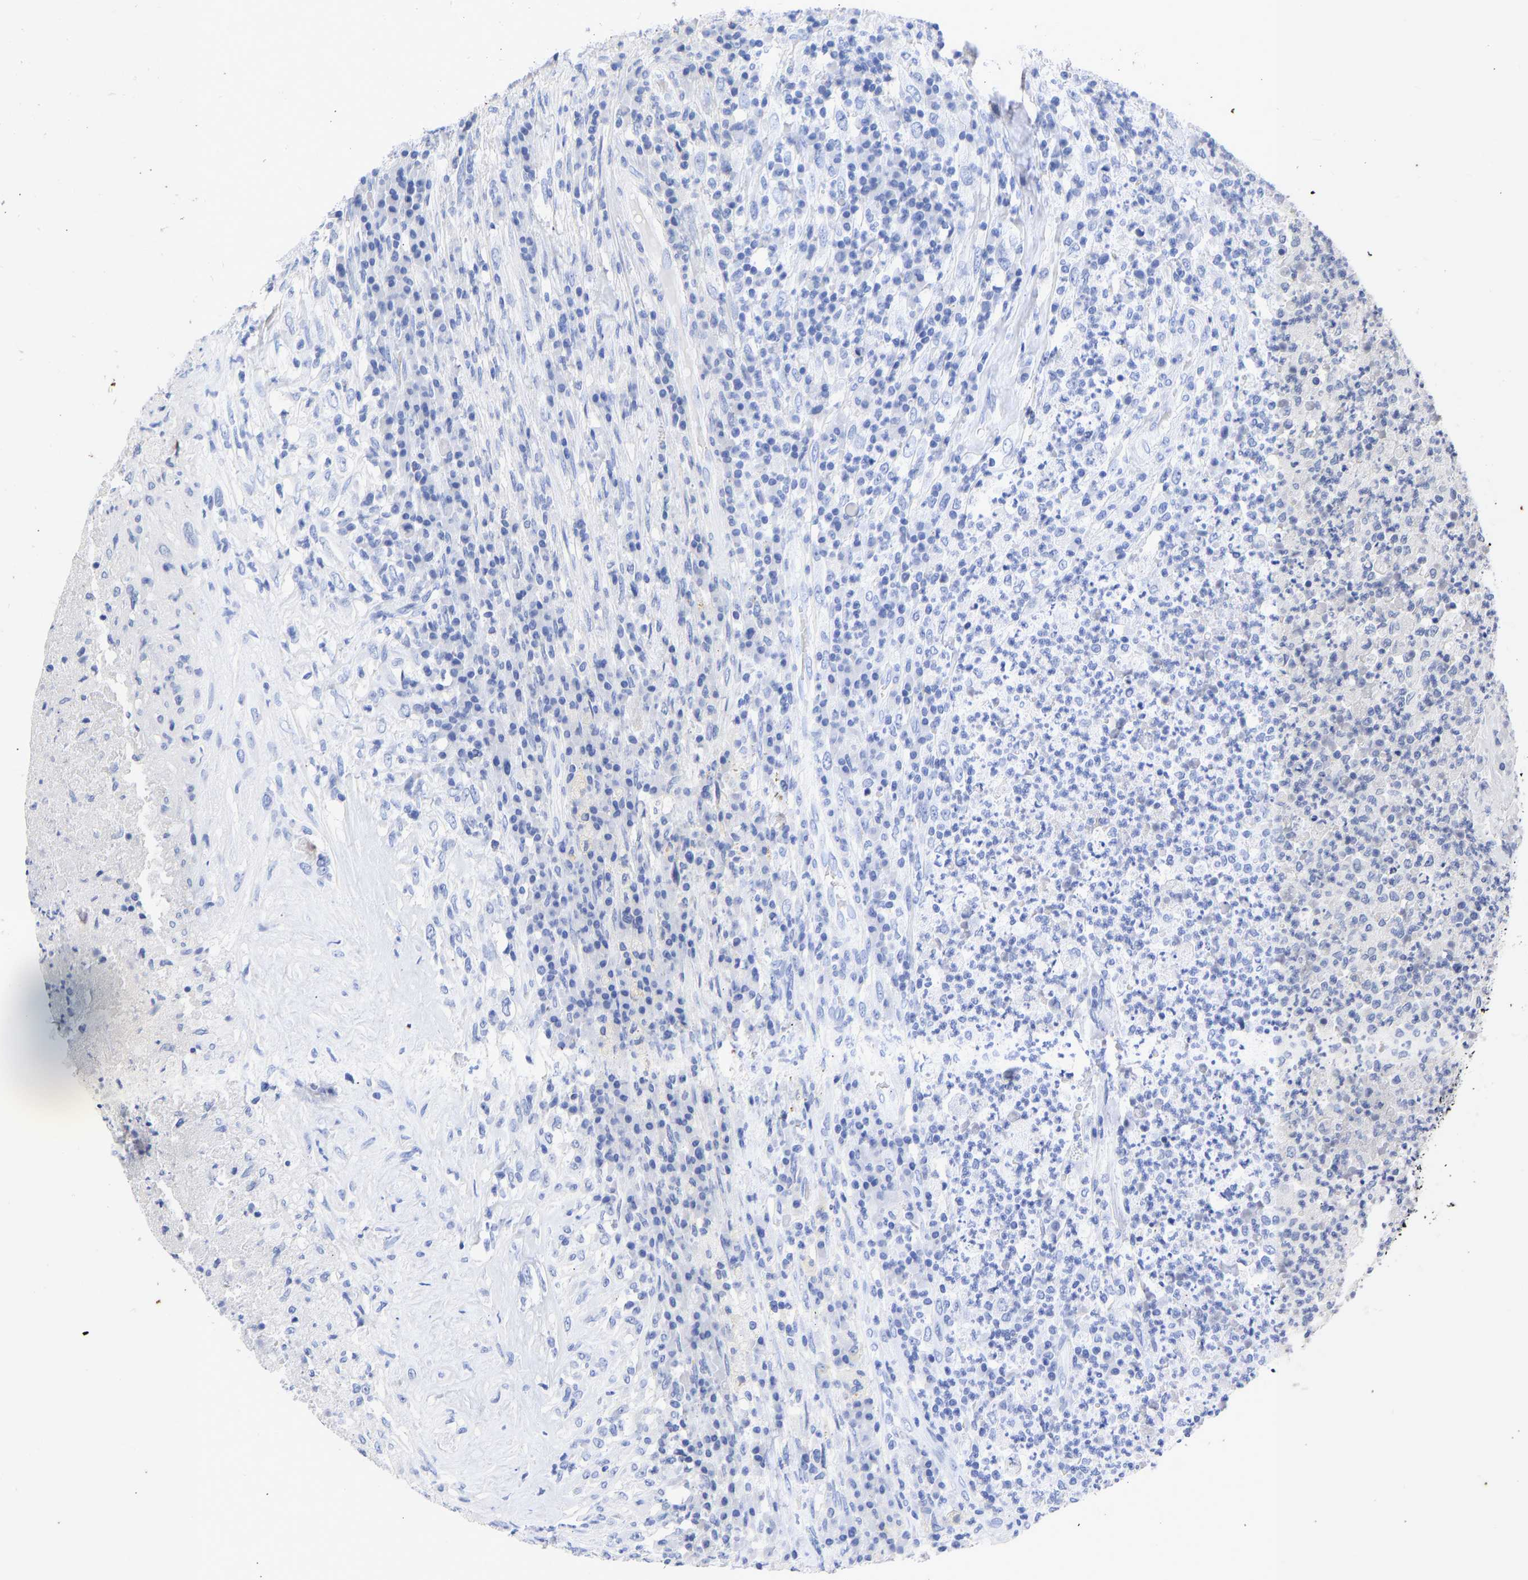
{"staining": {"intensity": "negative", "quantity": "none", "location": "none"}, "tissue": "testis cancer", "cell_type": "Tumor cells", "image_type": "cancer", "snomed": [{"axis": "morphology", "description": "Necrosis, NOS"}, {"axis": "morphology", "description": "Carcinoma, Embryonal, NOS"}, {"axis": "topography", "description": "Testis"}], "caption": "Testis cancer (embryonal carcinoma) was stained to show a protein in brown. There is no significant staining in tumor cells. (DAB (3,3'-diaminobenzidine) immunohistochemistry visualized using brightfield microscopy, high magnification).", "gene": "KRT1", "patient": {"sex": "male", "age": 19}}